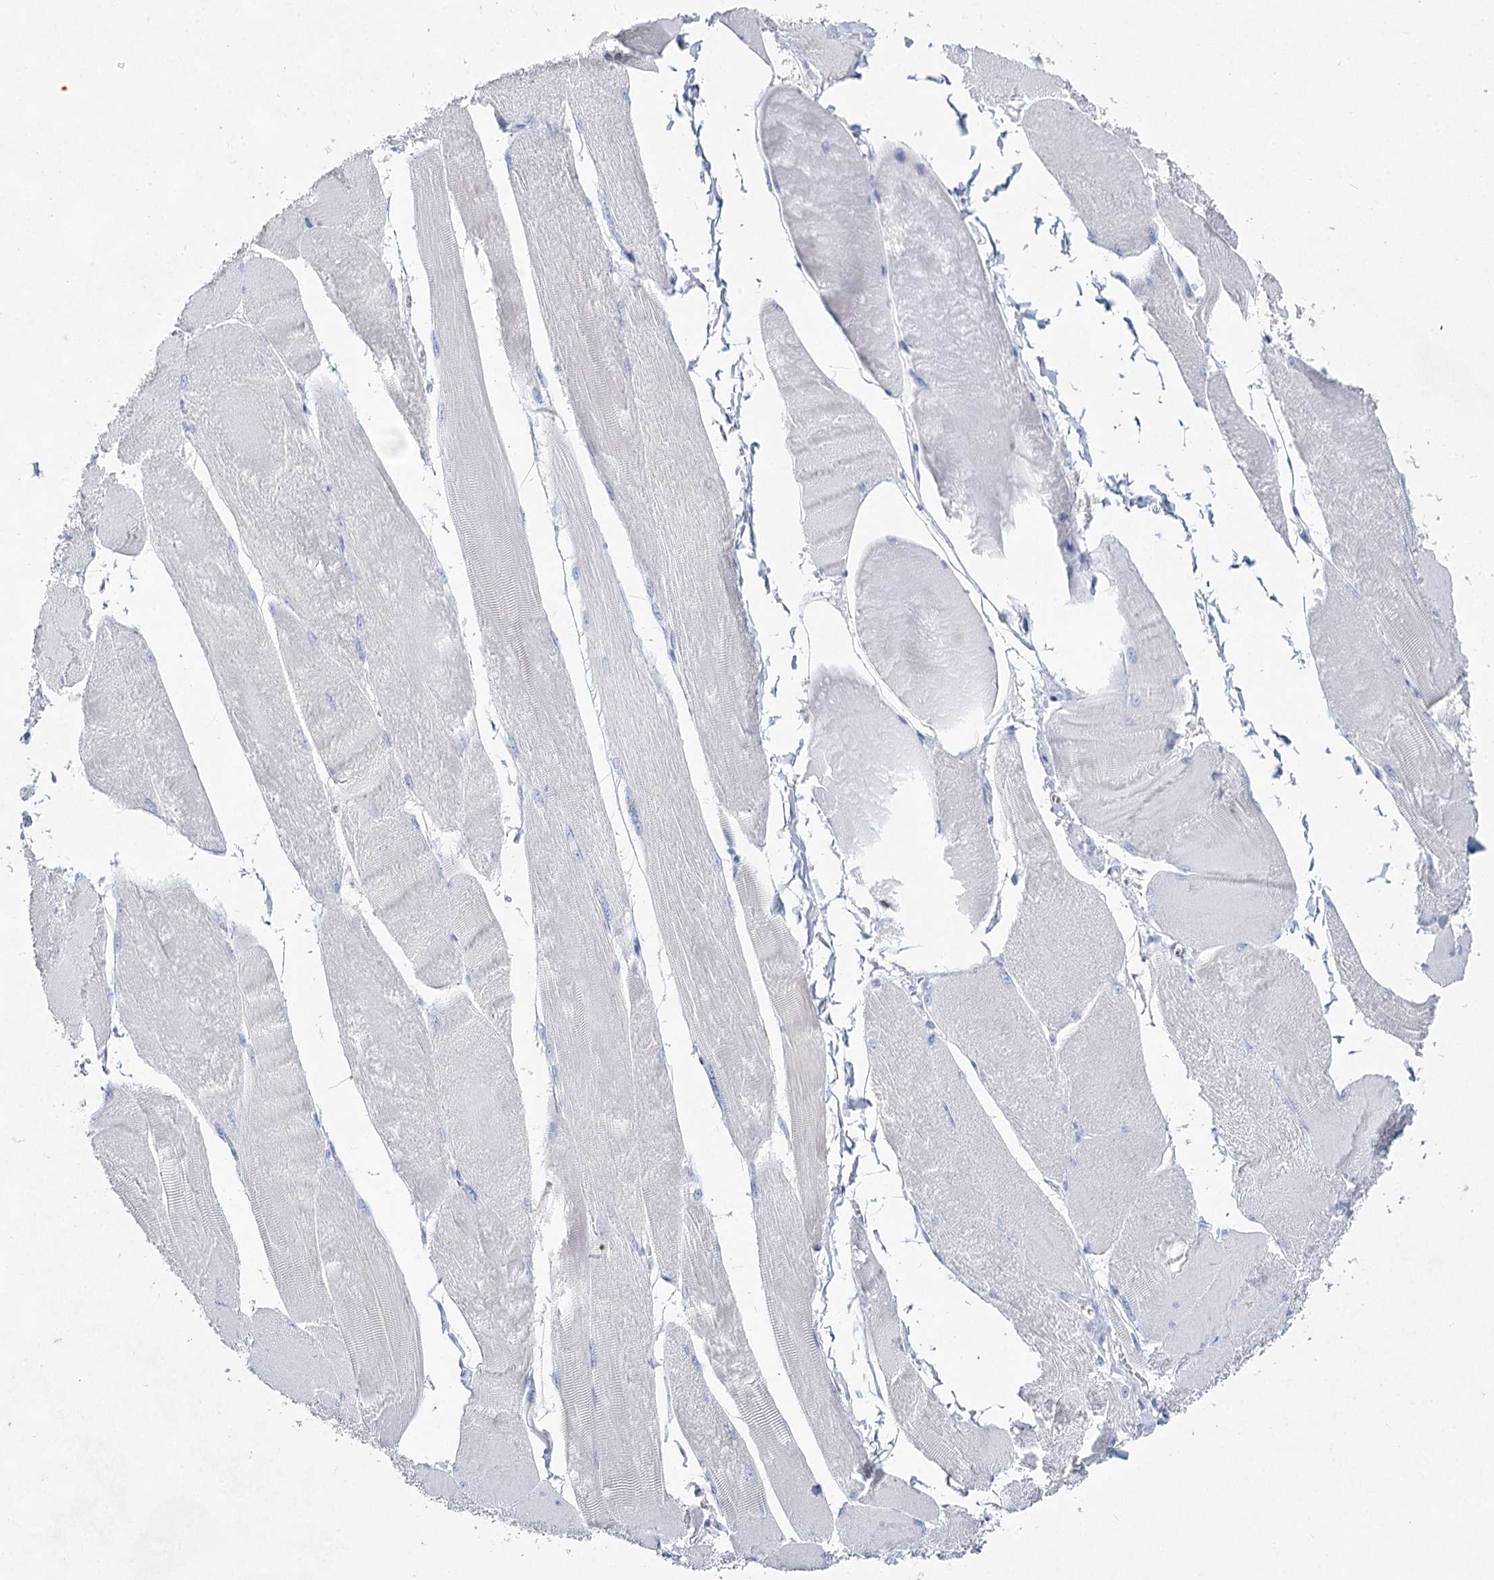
{"staining": {"intensity": "negative", "quantity": "none", "location": "none"}, "tissue": "skeletal muscle", "cell_type": "Myocytes", "image_type": "normal", "snomed": [{"axis": "morphology", "description": "Normal tissue, NOS"}, {"axis": "morphology", "description": "Basal cell carcinoma"}, {"axis": "topography", "description": "Skeletal muscle"}], "caption": "A high-resolution photomicrograph shows IHC staining of unremarkable skeletal muscle, which demonstrates no significant positivity in myocytes. Brightfield microscopy of immunohistochemistry stained with DAB (brown) and hematoxylin (blue), captured at high magnification.", "gene": "SLC17A2", "patient": {"sex": "female", "age": 64}}